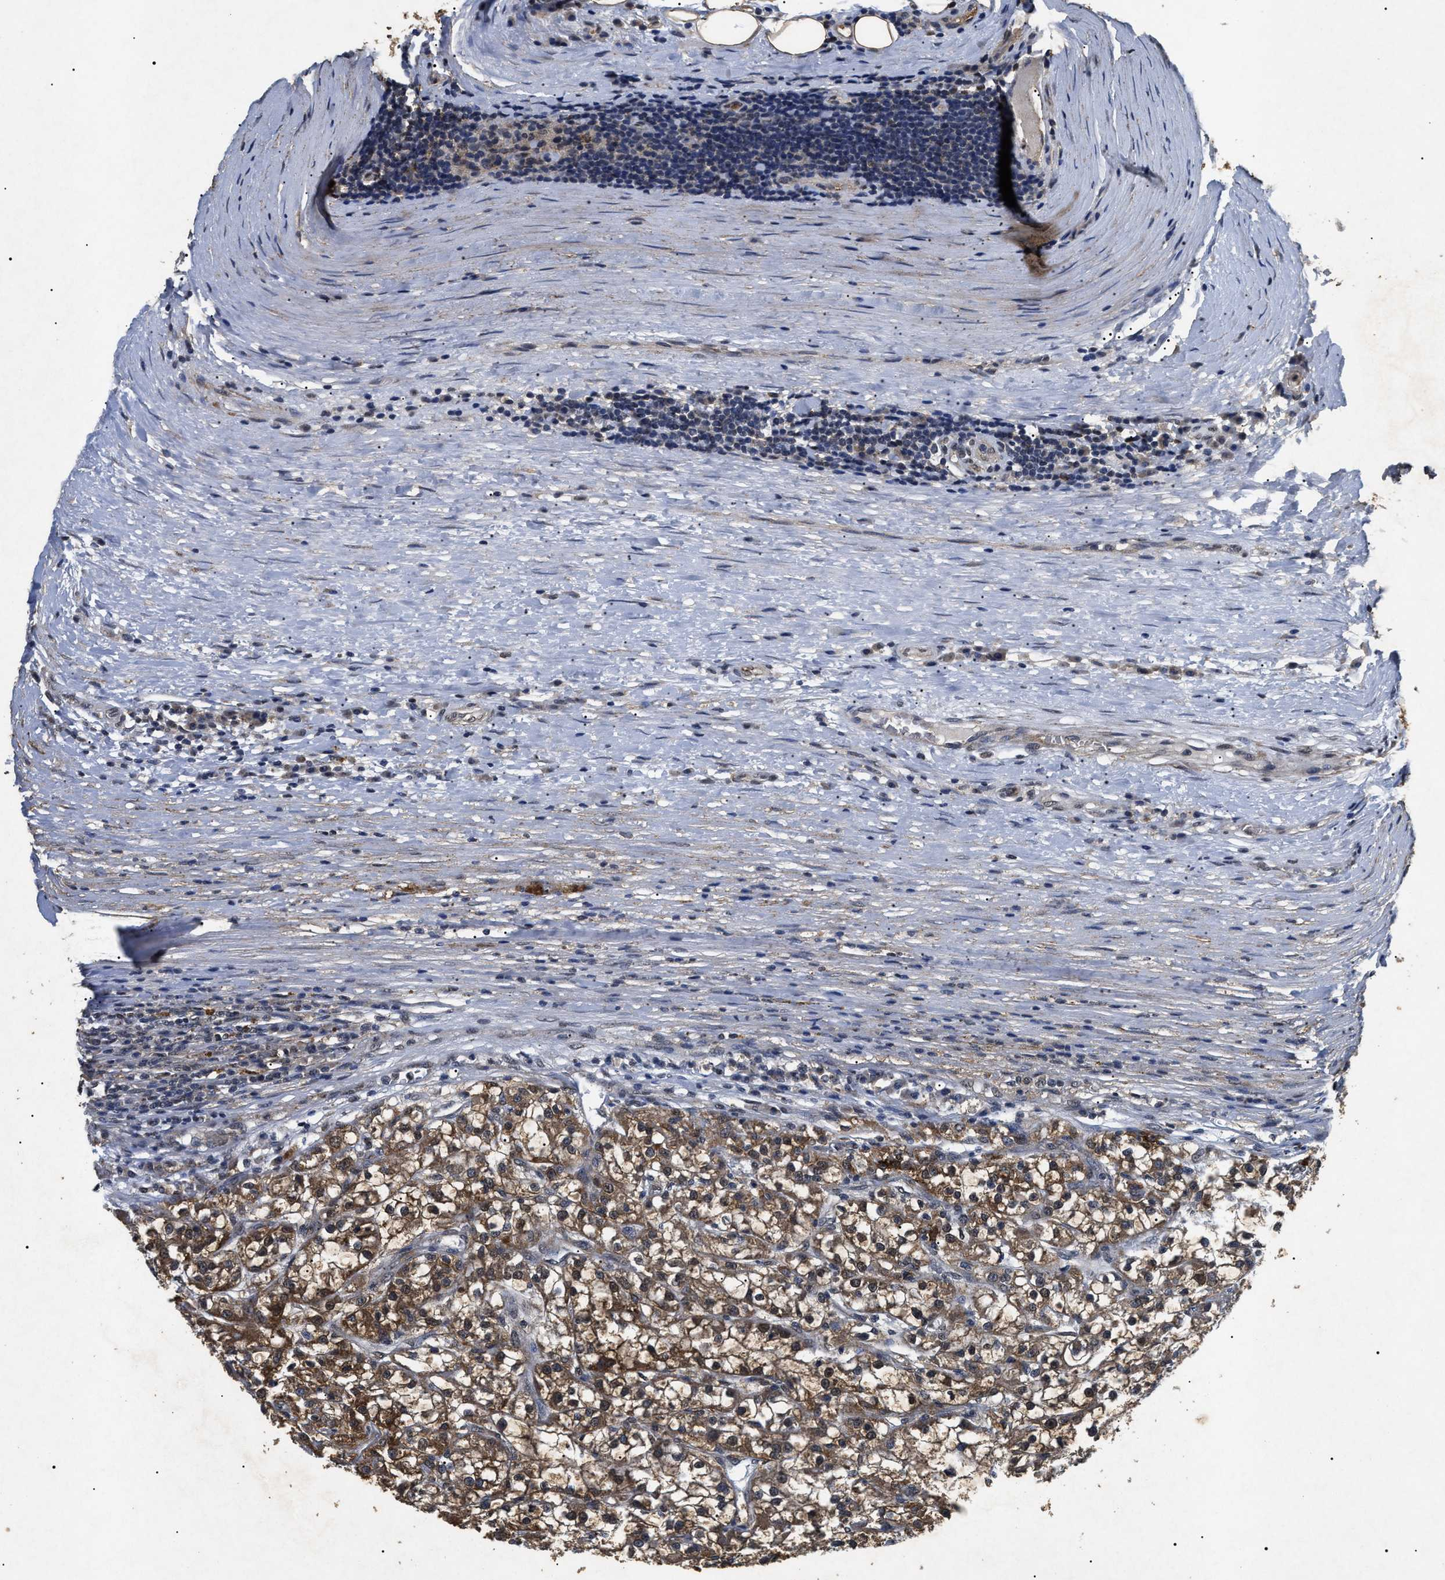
{"staining": {"intensity": "moderate", "quantity": ">75%", "location": "cytoplasmic/membranous,nuclear"}, "tissue": "renal cancer", "cell_type": "Tumor cells", "image_type": "cancer", "snomed": [{"axis": "morphology", "description": "Adenocarcinoma, NOS"}, {"axis": "topography", "description": "Kidney"}], "caption": "The immunohistochemical stain highlights moderate cytoplasmic/membranous and nuclear expression in tumor cells of renal cancer (adenocarcinoma) tissue.", "gene": "ANP32E", "patient": {"sex": "female", "age": 52}}